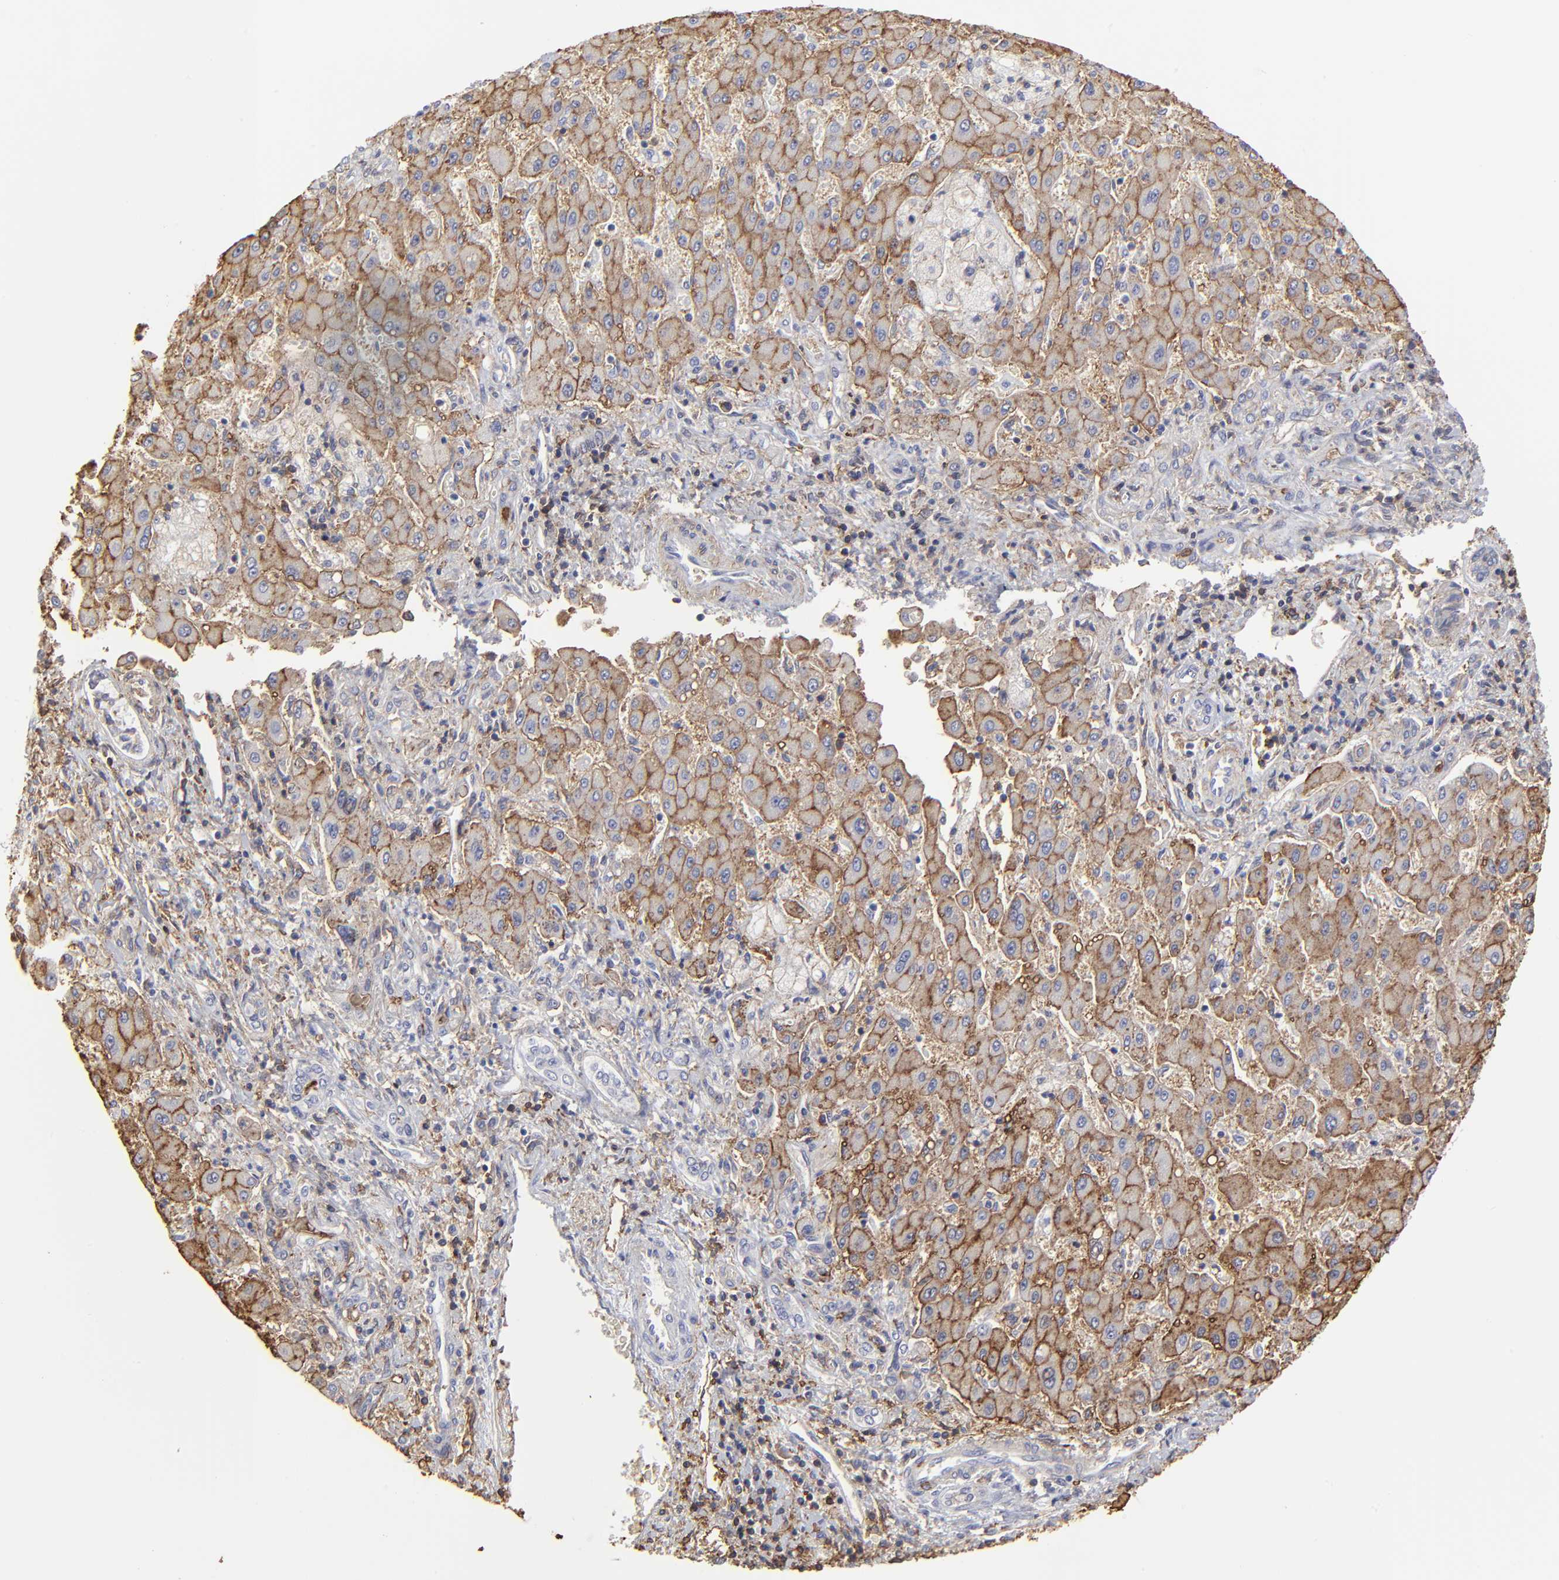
{"staining": {"intensity": "moderate", "quantity": ">75%", "location": "cytoplasmic/membranous"}, "tissue": "liver cancer", "cell_type": "Tumor cells", "image_type": "cancer", "snomed": [{"axis": "morphology", "description": "Cholangiocarcinoma"}, {"axis": "topography", "description": "Liver"}], "caption": "High-power microscopy captured an immunohistochemistry (IHC) image of cholangiocarcinoma (liver), revealing moderate cytoplasmic/membranous staining in about >75% of tumor cells.", "gene": "ANXA6", "patient": {"sex": "male", "age": 50}}